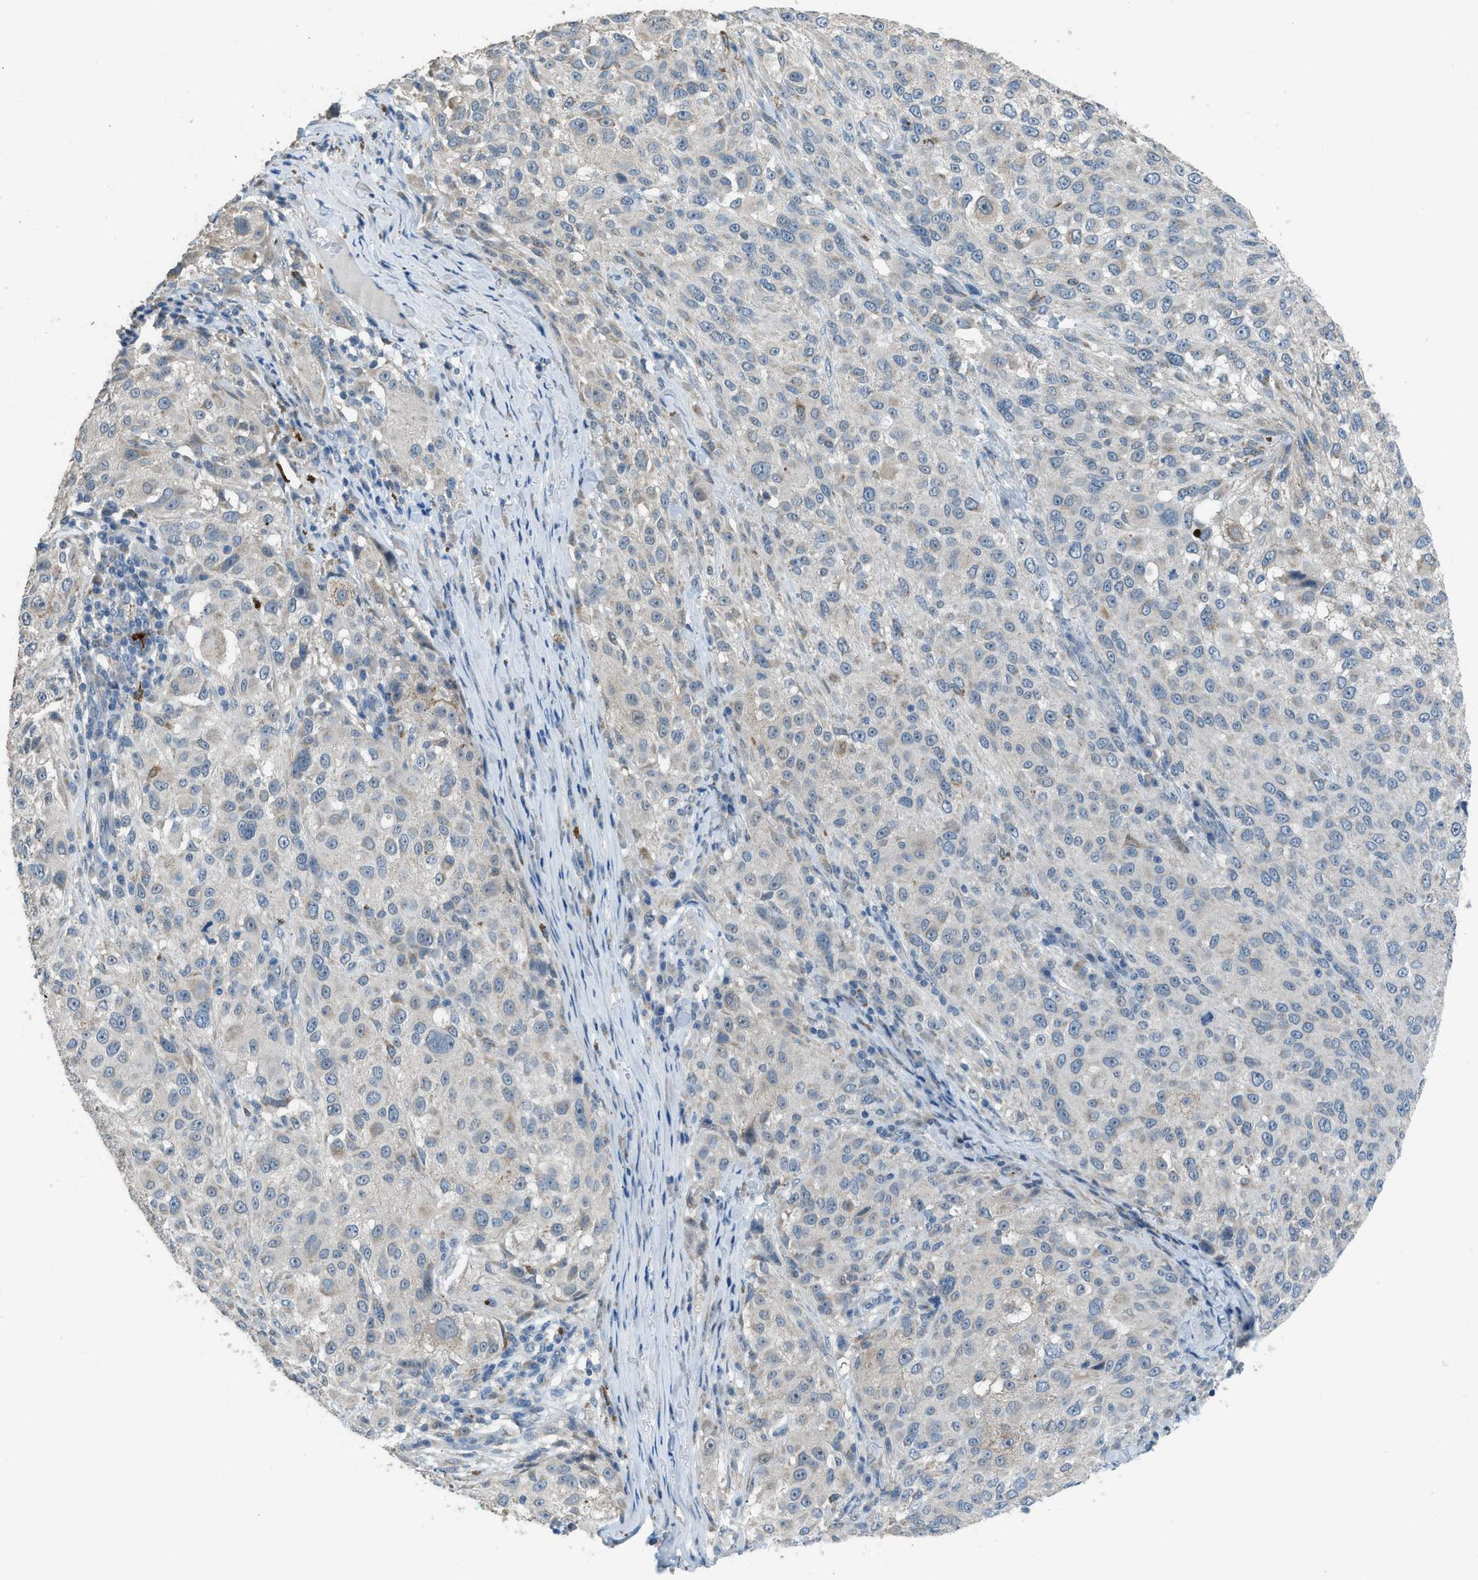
{"staining": {"intensity": "moderate", "quantity": "<25%", "location": "cytoplasmic/membranous"}, "tissue": "melanoma", "cell_type": "Tumor cells", "image_type": "cancer", "snomed": [{"axis": "morphology", "description": "Necrosis, NOS"}, {"axis": "morphology", "description": "Malignant melanoma, NOS"}, {"axis": "topography", "description": "Skin"}], "caption": "Malignant melanoma stained for a protein reveals moderate cytoplasmic/membranous positivity in tumor cells.", "gene": "TIMD4", "patient": {"sex": "female", "age": 87}}